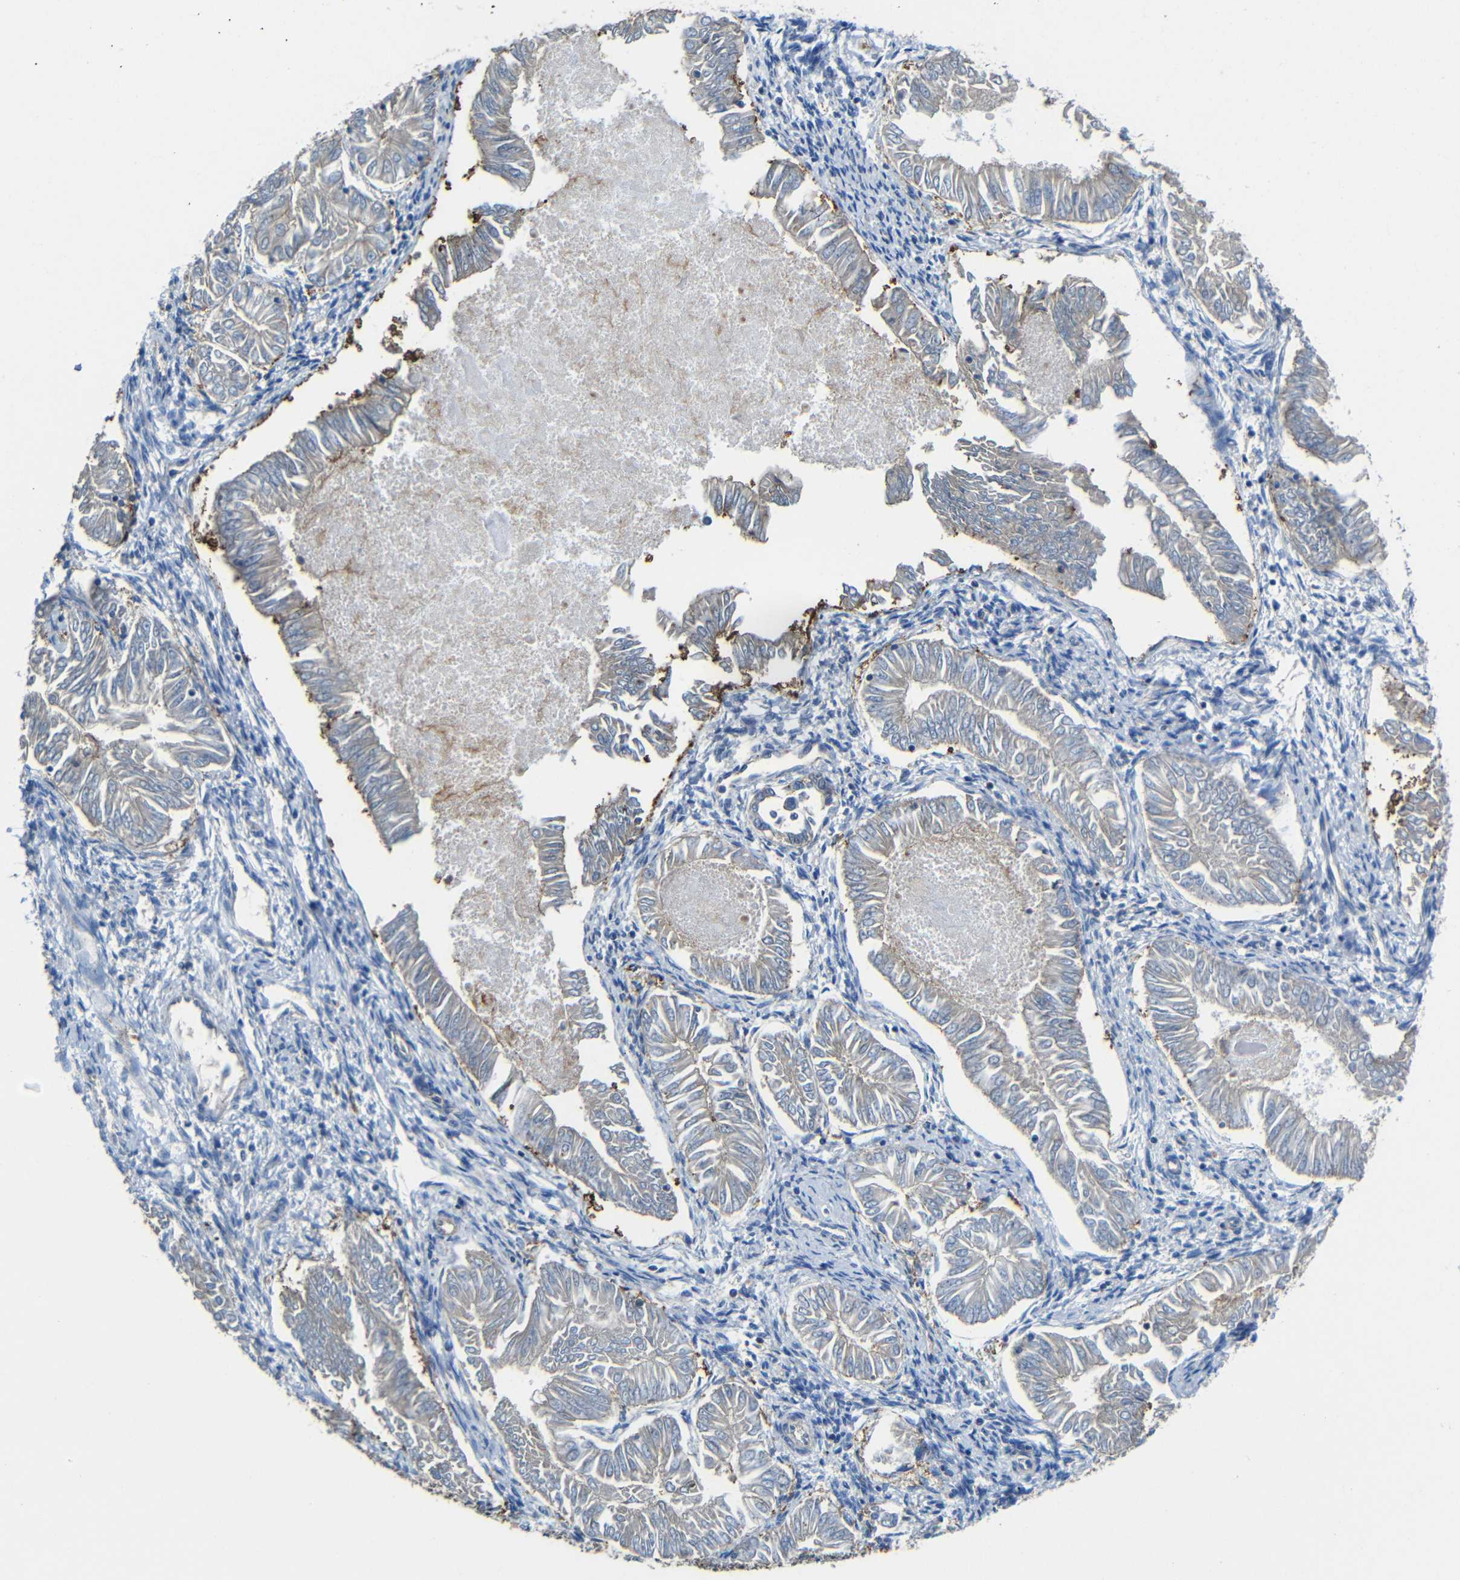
{"staining": {"intensity": "negative", "quantity": "none", "location": "none"}, "tissue": "endometrial cancer", "cell_type": "Tumor cells", "image_type": "cancer", "snomed": [{"axis": "morphology", "description": "Adenocarcinoma, NOS"}, {"axis": "topography", "description": "Endometrium"}], "caption": "The immunohistochemistry (IHC) micrograph has no significant expression in tumor cells of adenocarcinoma (endometrial) tissue. The staining was performed using DAB (3,3'-diaminobenzidine) to visualize the protein expression in brown, while the nuclei were stained in blue with hematoxylin (Magnification: 20x).", "gene": "ZNF90", "patient": {"sex": "female", "age": 53}}